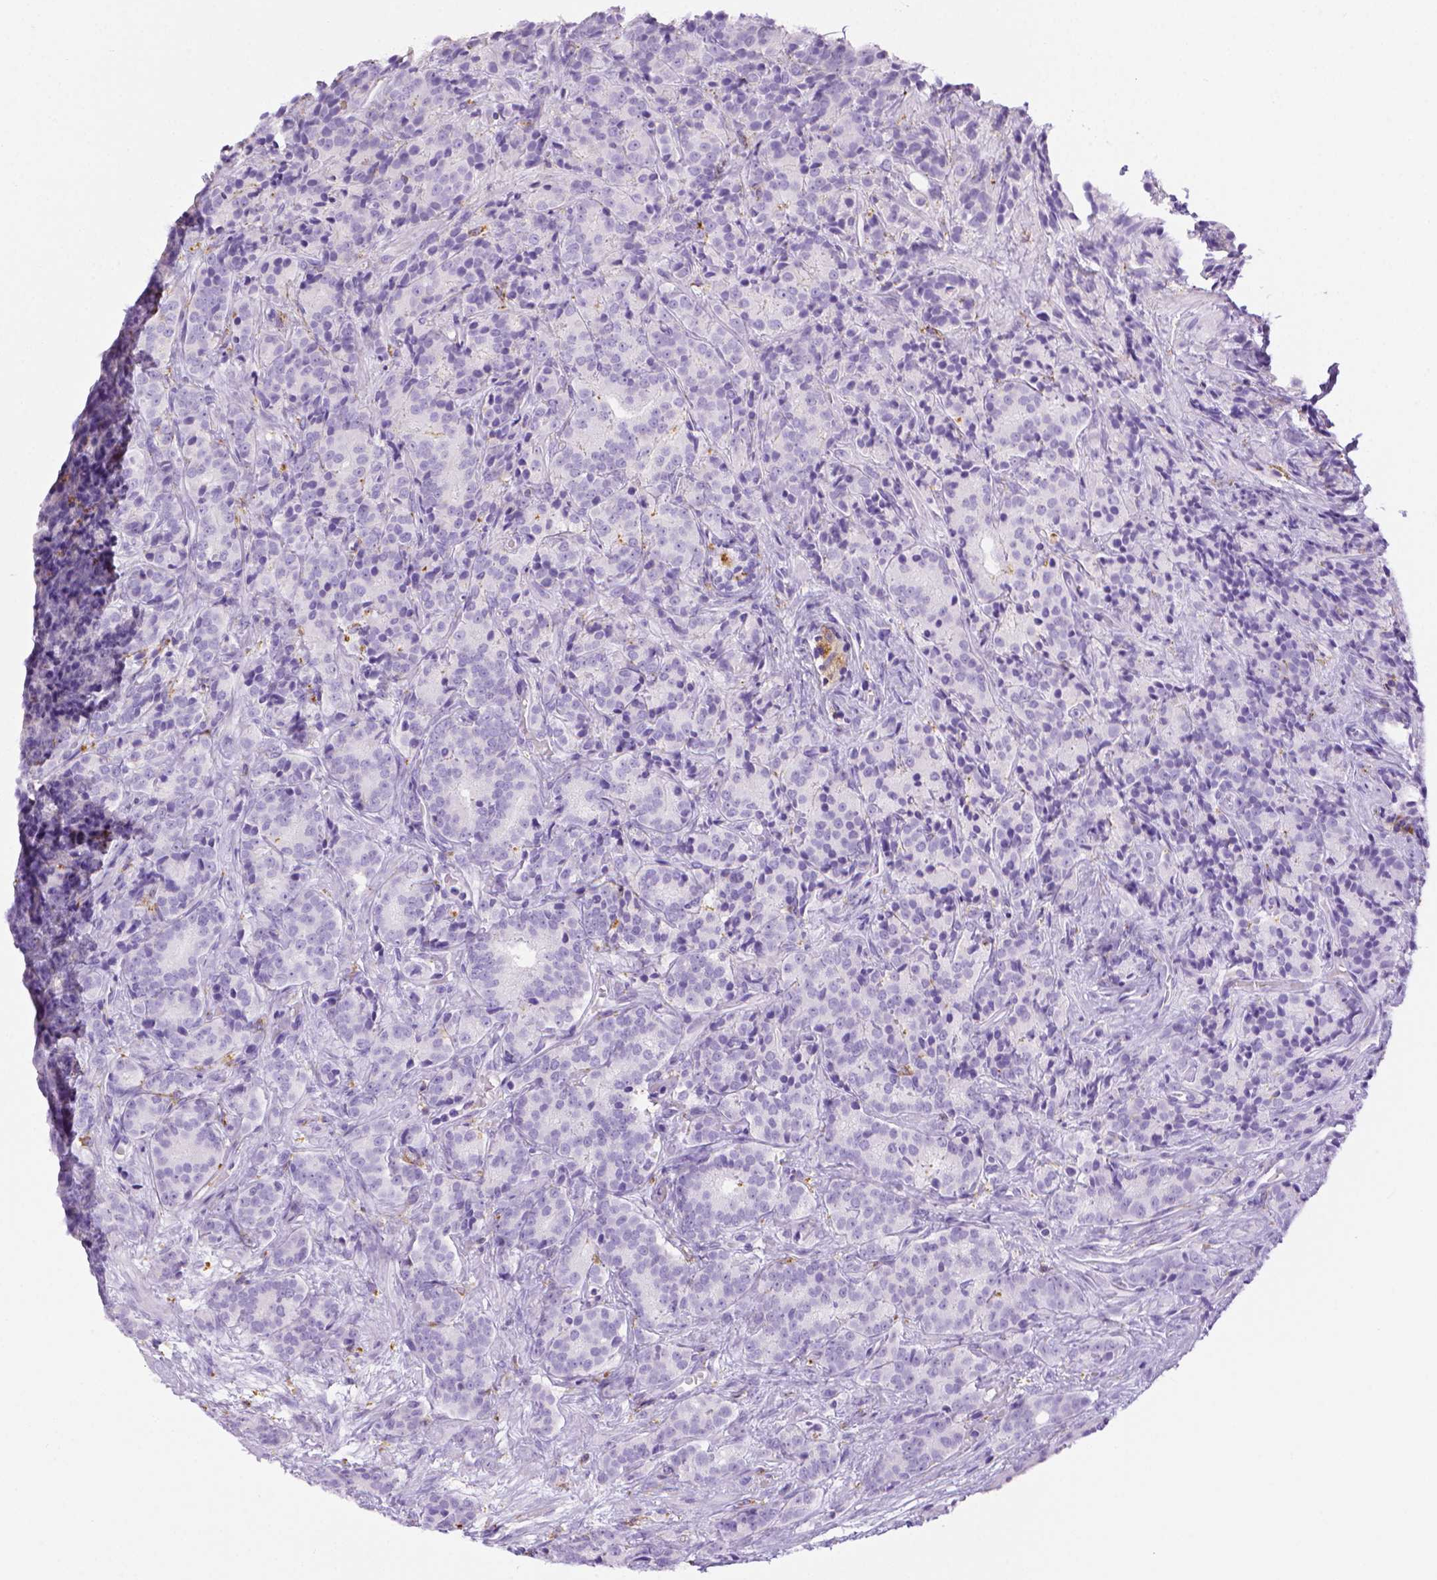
{"staining": {"intensity": "negative", "quantity": "none", "location": "none"}, "tissue": "prostate cancer", "cell_type": "Tumor cells", "image_type": "cancer", "snomed": [{"axis": "morphology", "description": "Adenocarcinoma, High grade"}, {"axis": "topography", "description": "Prostate"}], "caption": "Human high-grade adenocarcinoma (prostate) stained for a protein using immunohistochemistry (IHC) demonstrates no staining in tumor cells.", "gene": "CD68", "patient": {"sex": "male", "age": 90}}